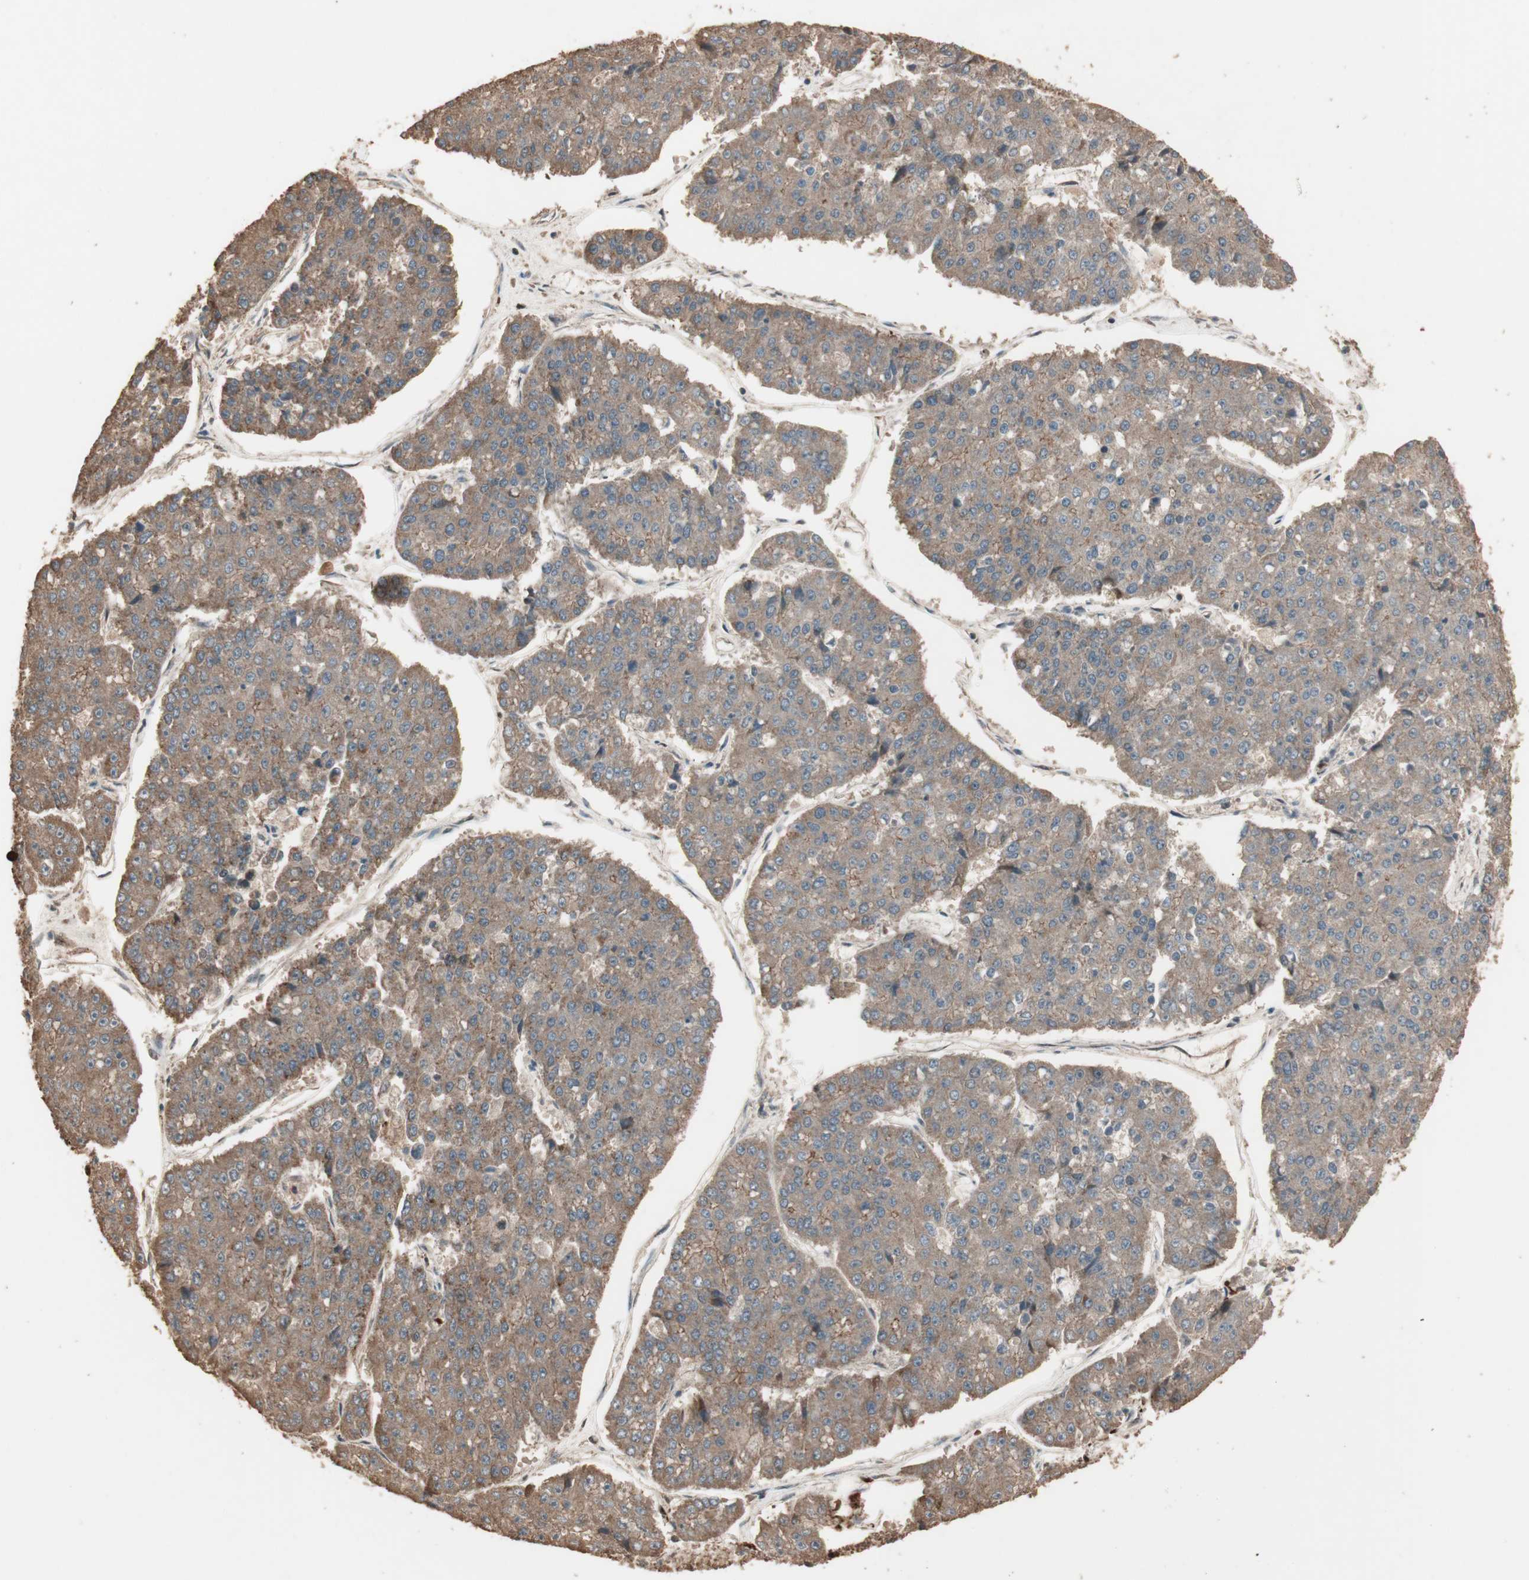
{"staining": {"intensity": "moderate", "quantity": ">75%", "location": "cytoplasmic/membranous"}, "tissue": "pancreatic cancer", "cell_type": "Tumor cells", "image_type": "cancer", "snomed": [{"axis": "morphology", "description": "Adenocarcinoma, NOS"}, {"axis": "topography", "description": "Pancreas"}], "caption": "IHC staining of adenocarcinoma (pancreatic), which reveals medium levels of moderate cytoplasmic/membranous expression in about >75% of tumor cells indicating moderate cytoplasmic/membranous protein staining. The staining was performed using DAB (brown) for protein detection and nuclei were counterstained in hematoxylin (blue).", "gene": "USP20", "patient": {"sex": "male", "age": 50}}